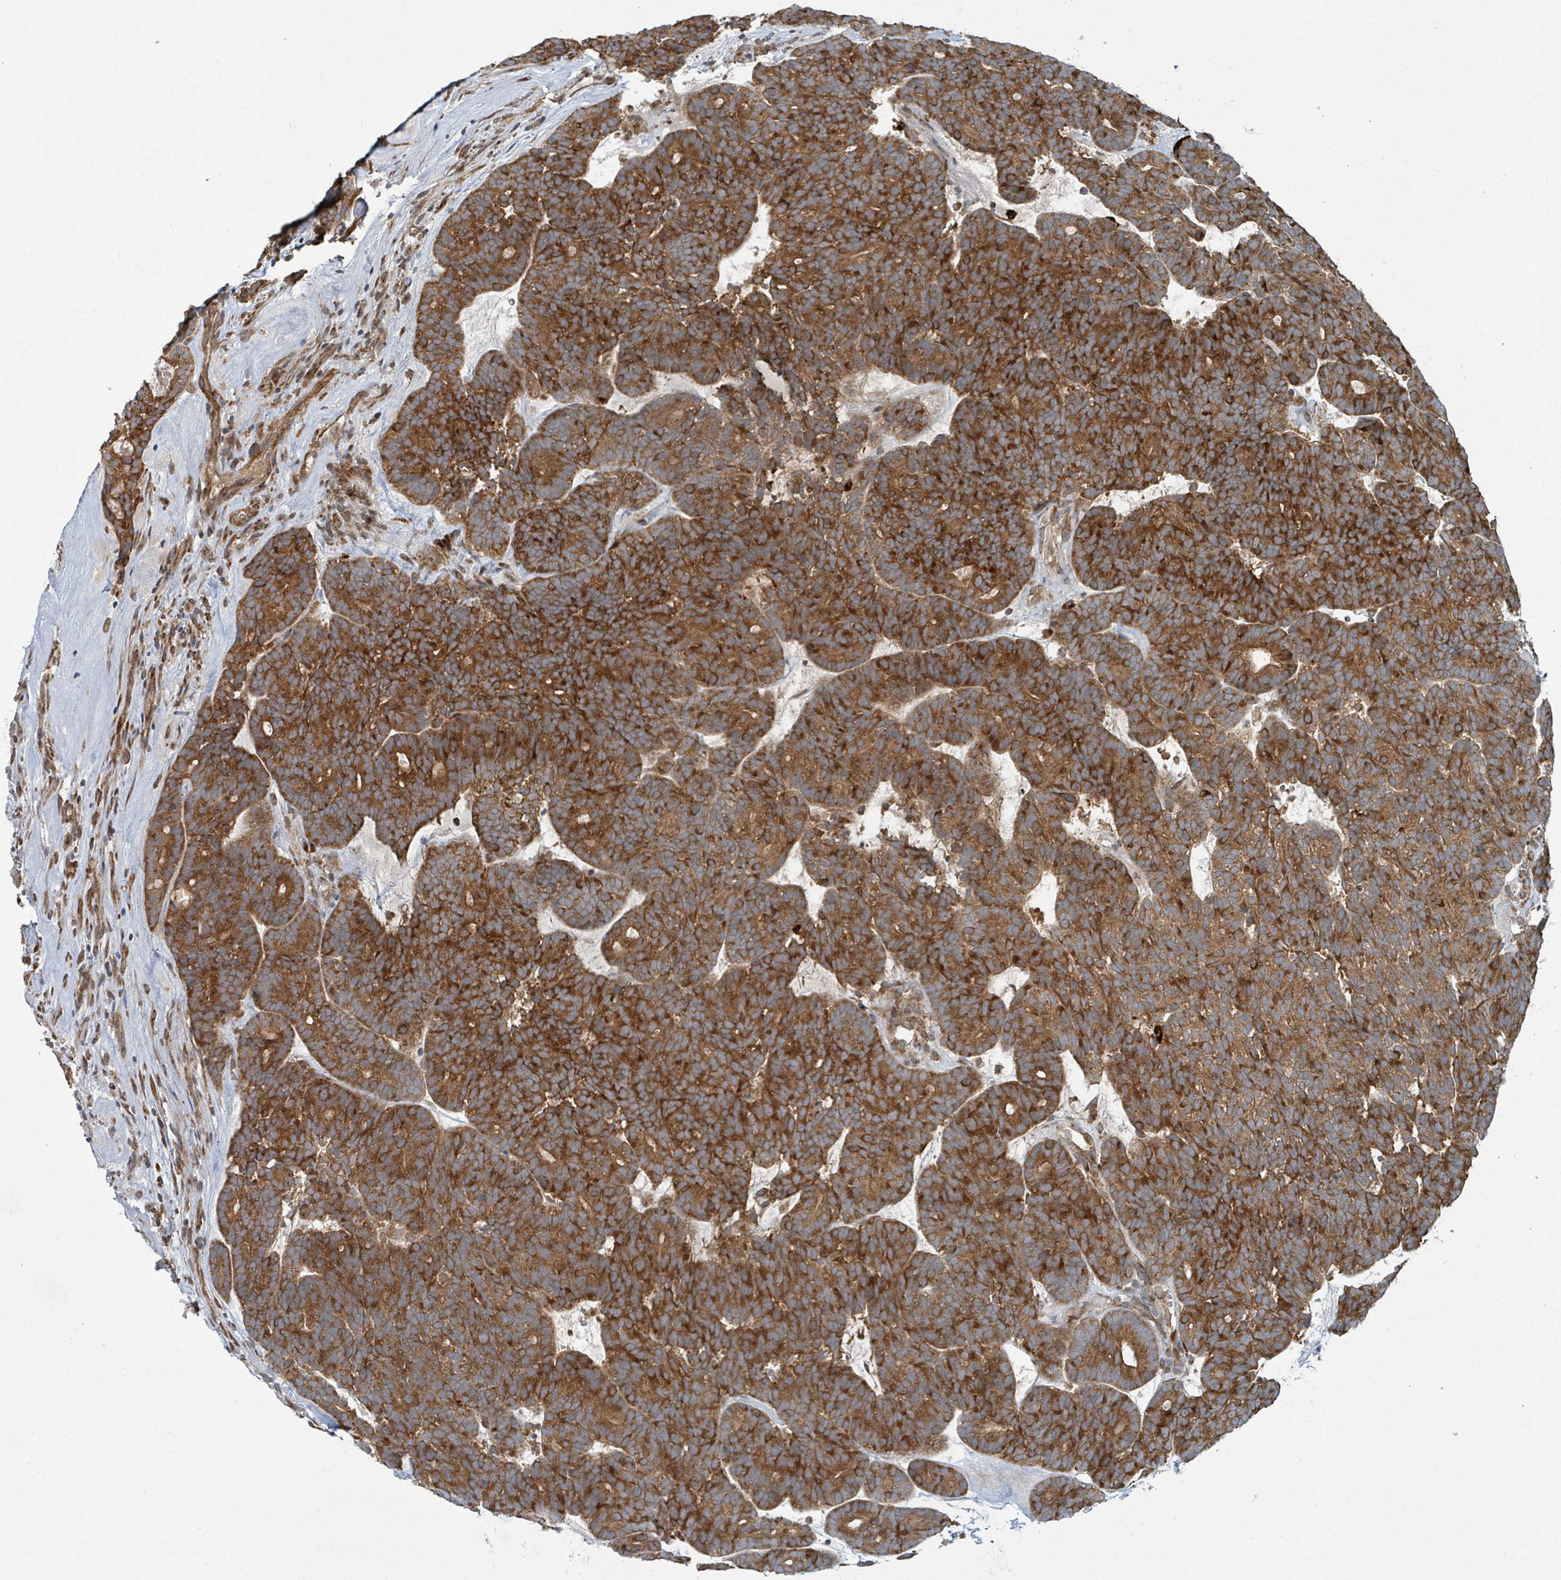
{"staining": {"intensity": "strong", "quantity": ">75%", "location": "cytoplasmic/membranous"}, "tissue": "head and neck cancer", "cell_type": "Tumor cells", "image_type": "cancer", "snomed": [{"axis": "morphology", "description": "Adenocarcinoma, NOS"}, {"axis": "topography", "description": "Head-Neck"}], "caption": "Immunohistochemistry (IHC) micrograph of neoplastic tissue: human adenocarcinoma (head and neck) stained using immunohistochemistry displays high levels of strong protein expression localized specifically in the cytoplasmic/membranous of tumor cells, appearing as a cytoplasmic/membranous brown color.", "gene": "OR51E1", "patient": {"sex": "female", "age": 81}}